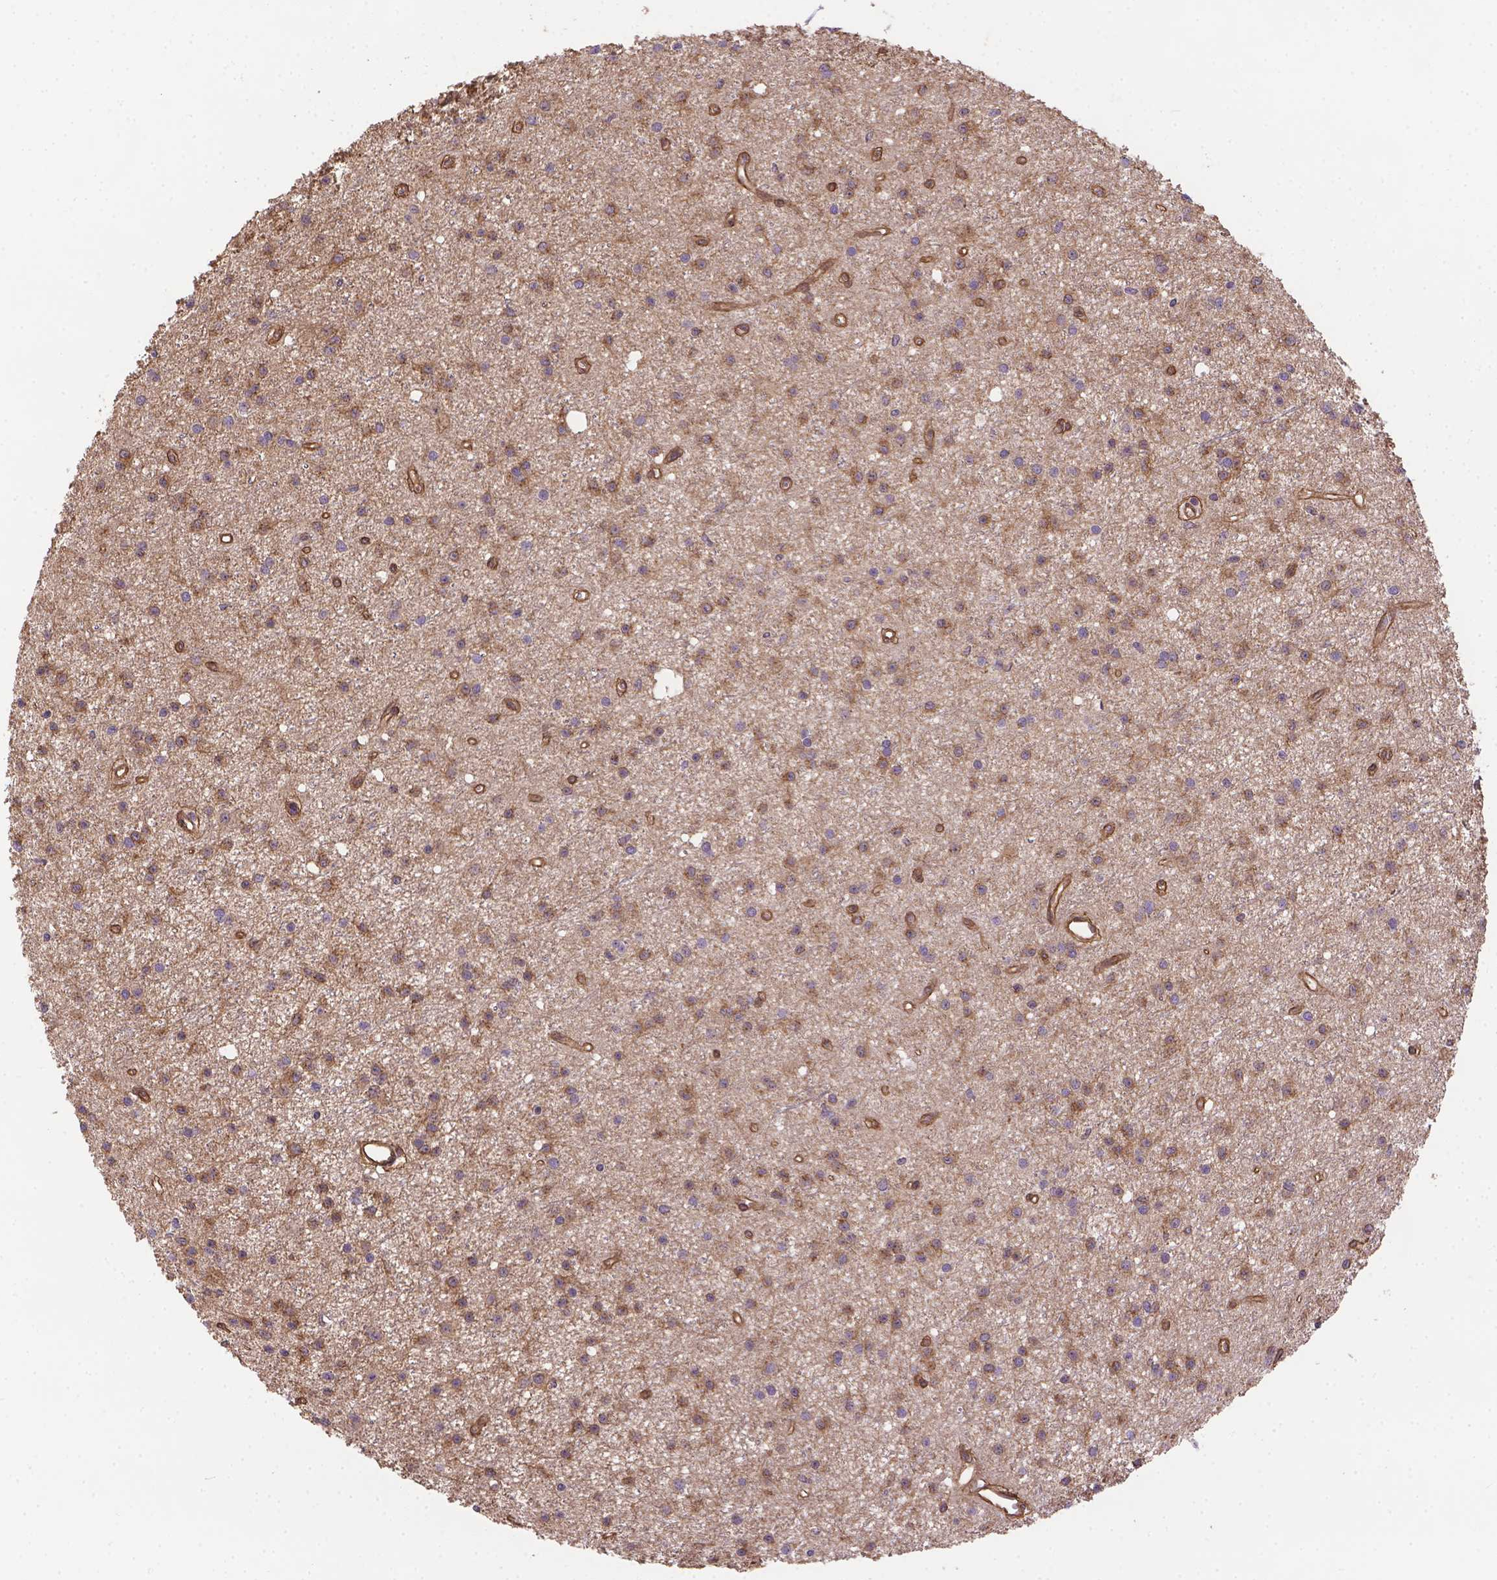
{"staining": {"intensity": "weak", "quantity": ">75%", "location": "cytoplasmic/membranous"}, "tissue": "glioma", "cell_type": "Tumor cells", "image_type": "cancer", "snomed": [{"axis": "morphology", "description": "Glioma, malignant, Low grade"}, {"axis": "topography", "description": "Brain"}], "caption": "Malignant glioma (low-grade) stained for a protein displays weak cytoplasmic/membranous positivity in tumor cells.", "gene": "YAP1", "patient": {"sex": "male", "age": 27}}